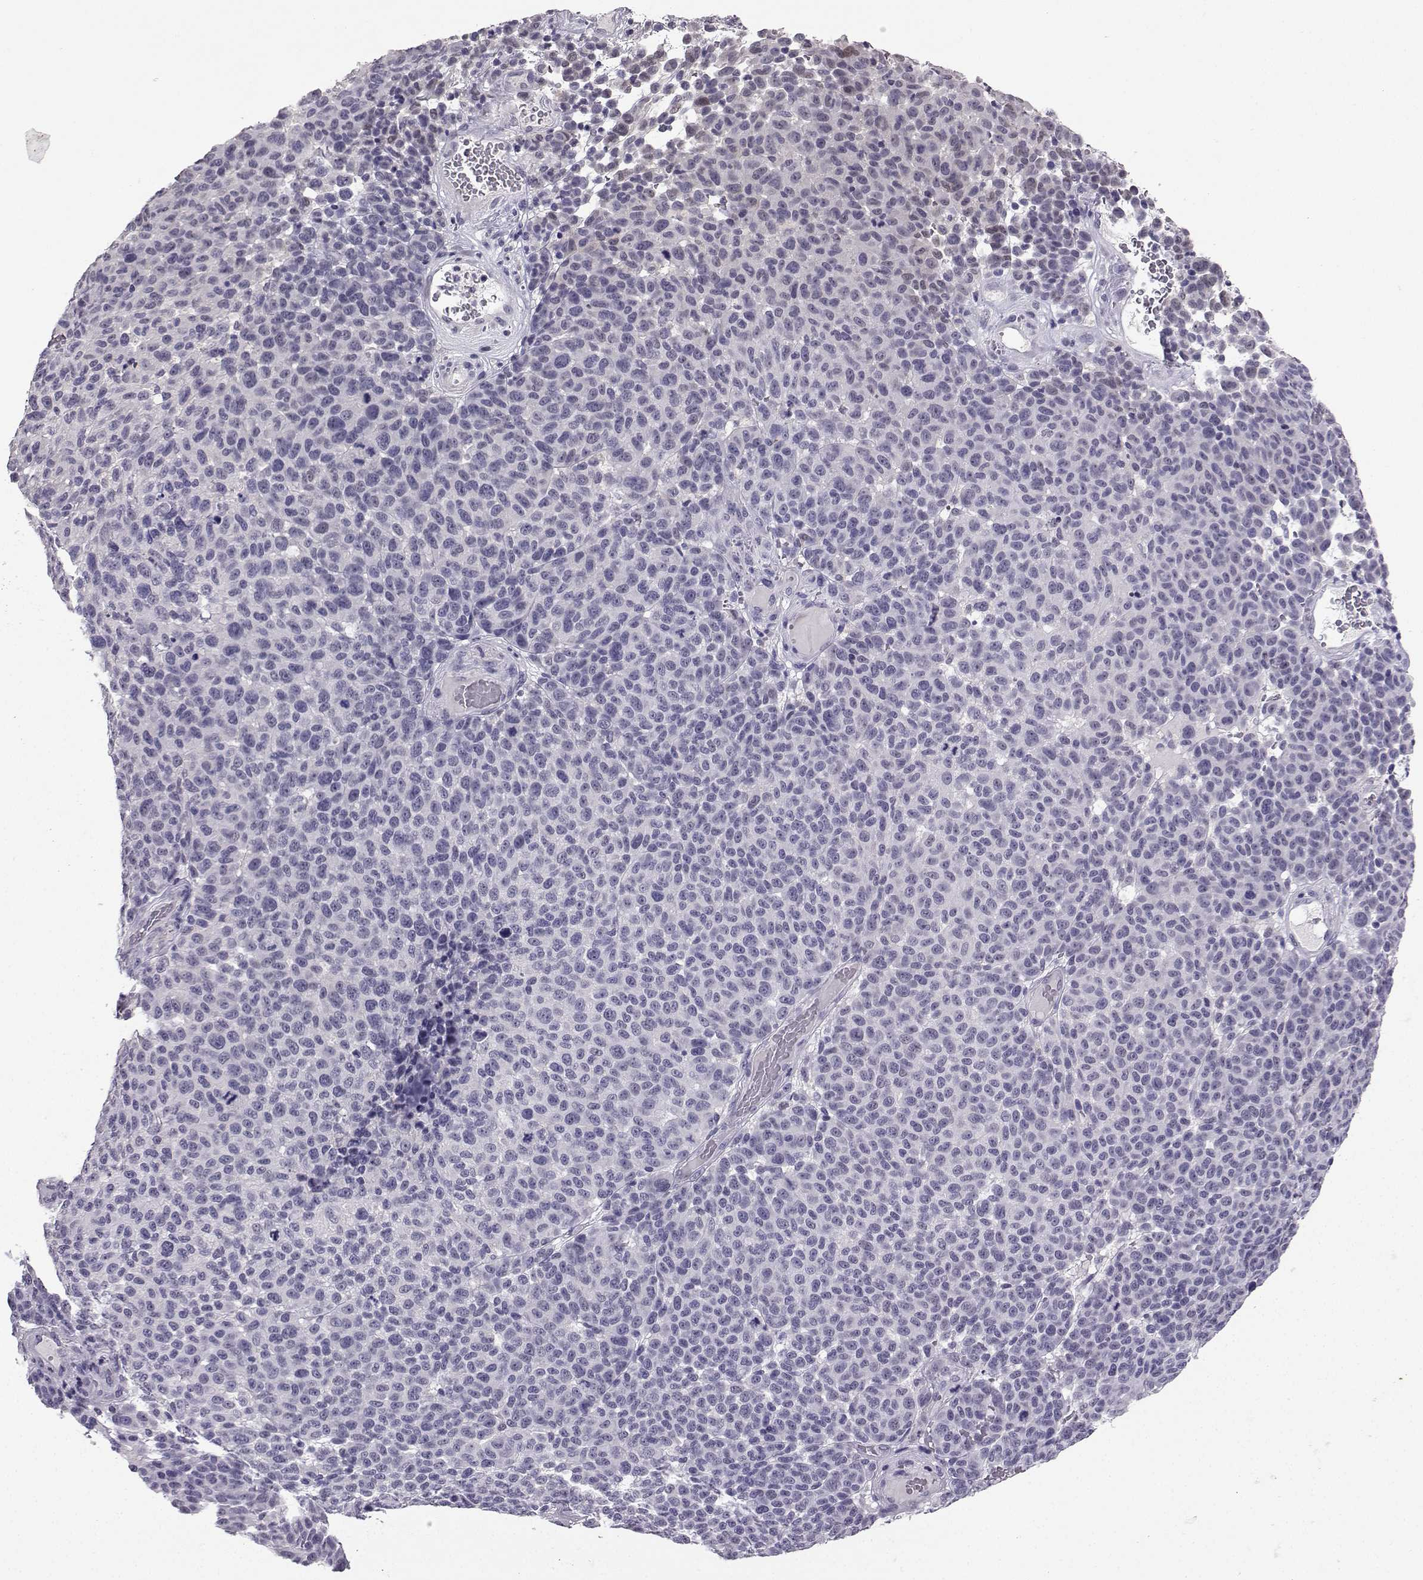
{"staining": {"intensity": "negative", "quantity": "none", "location": "none"}, "tissue": "melanoma", "cell_type": "Tumor cells", "image_type": "cancer", "snomed": [{"axis": "morphology", "description": "Malignant melanoma, NOS"}, {"axis": "topography", "description": "Skin"}], "caption": "This is a micrograph of immunohistochemistry staining of melanoma, which shows no staining in tumor cells.", "gene": "TBR1", "patient": {"sex": "male", "age": 59}}